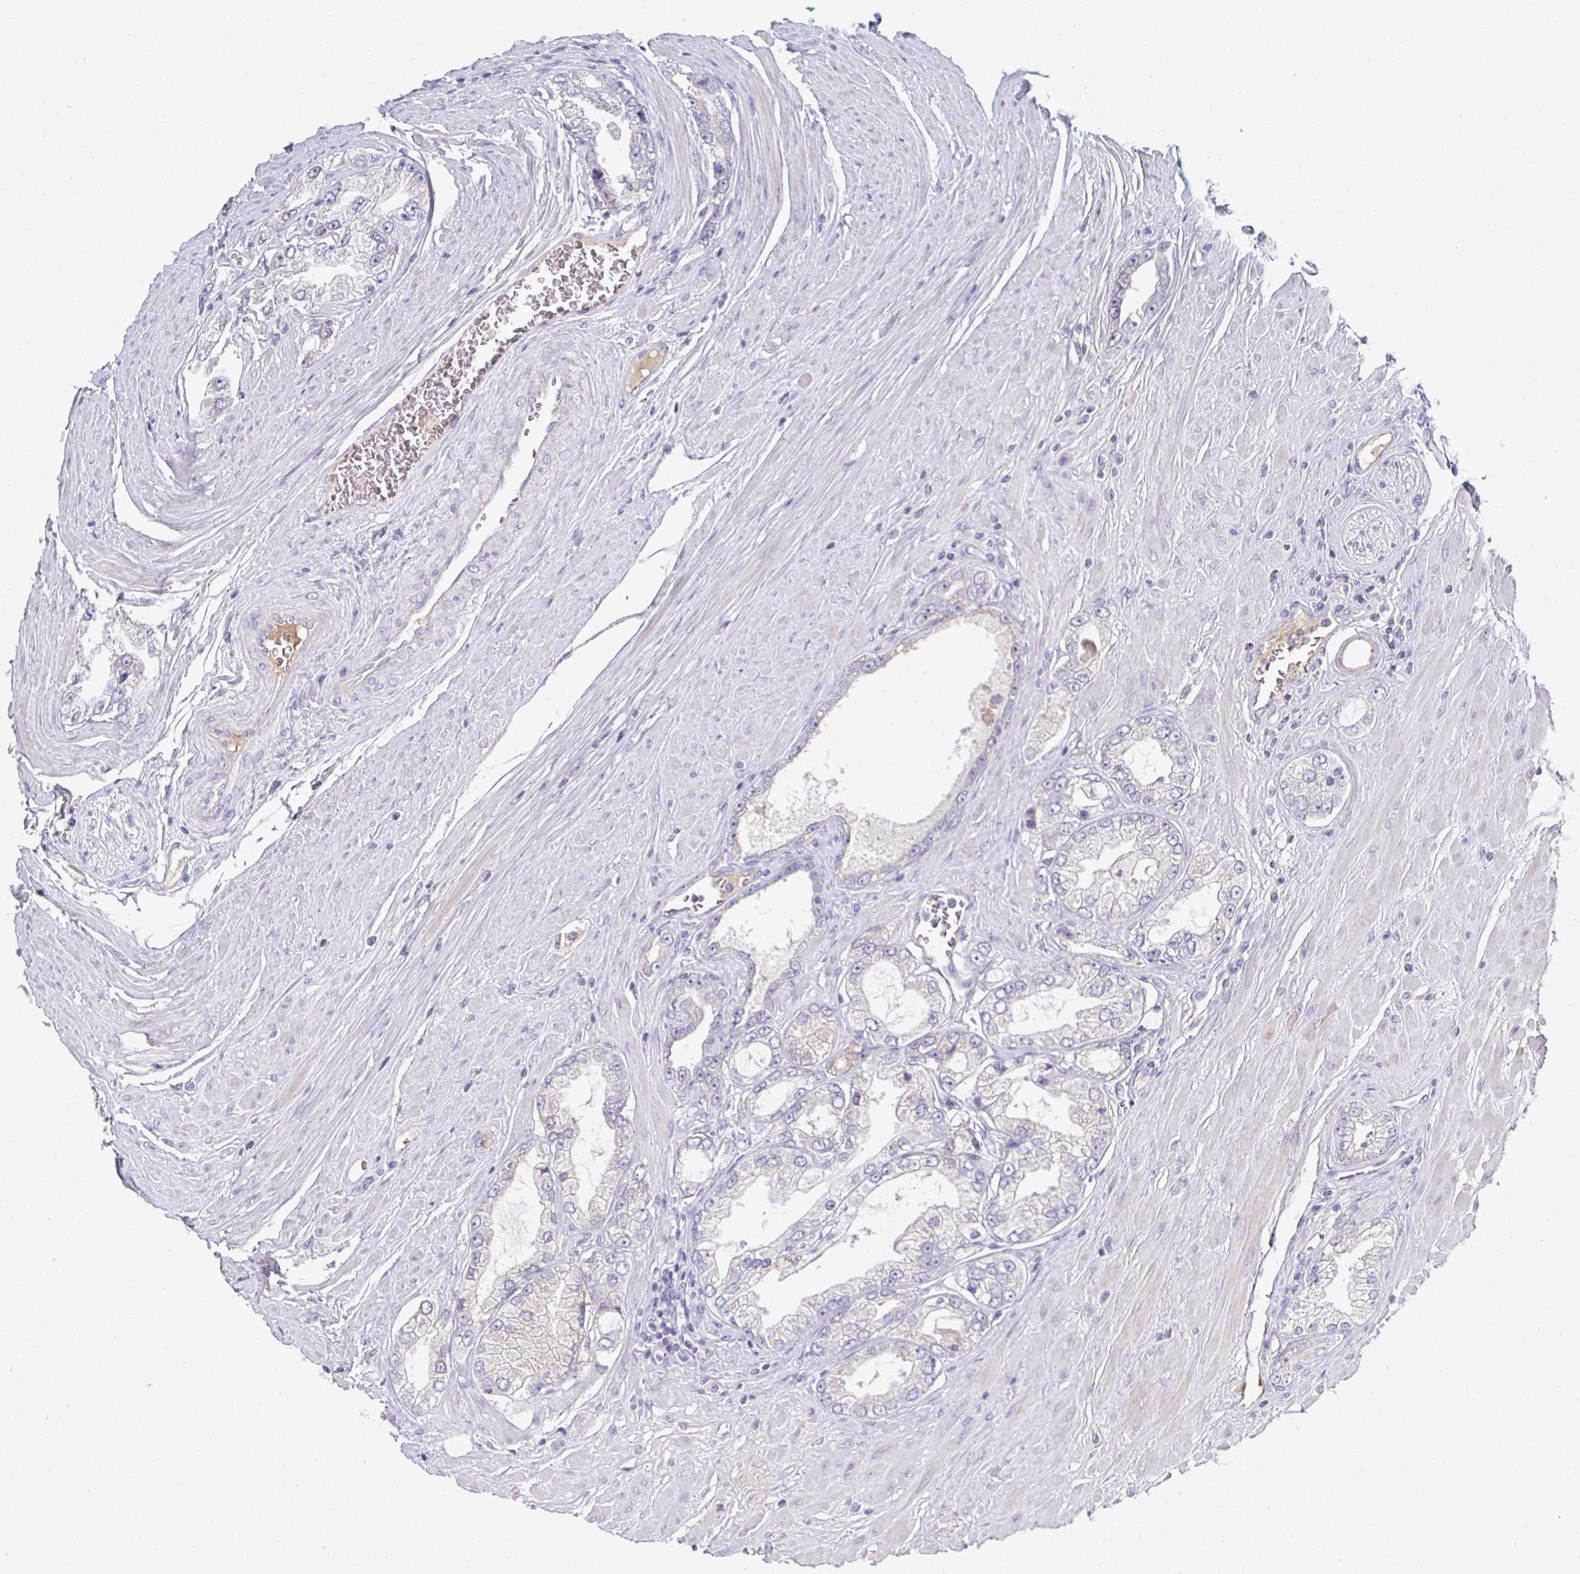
{"staining": {"intensity": "negative", "quantity": "none", "location": "none"}, "tissue": "prostate cancer", "cell_type": "Tumor cells", "image_type": "cancer", "snomed": [{"axis": "morphology", "description": "Adenocarcinoma, High grade"}, {"axis": "topography", "description": "Prostate"}], "caption": "Tumor cells are negative for protein expression in human high-grade adenocarcinoma (prostate).", "gene": "HGFAC", "patient": {"sex": "male", "age": 66}}